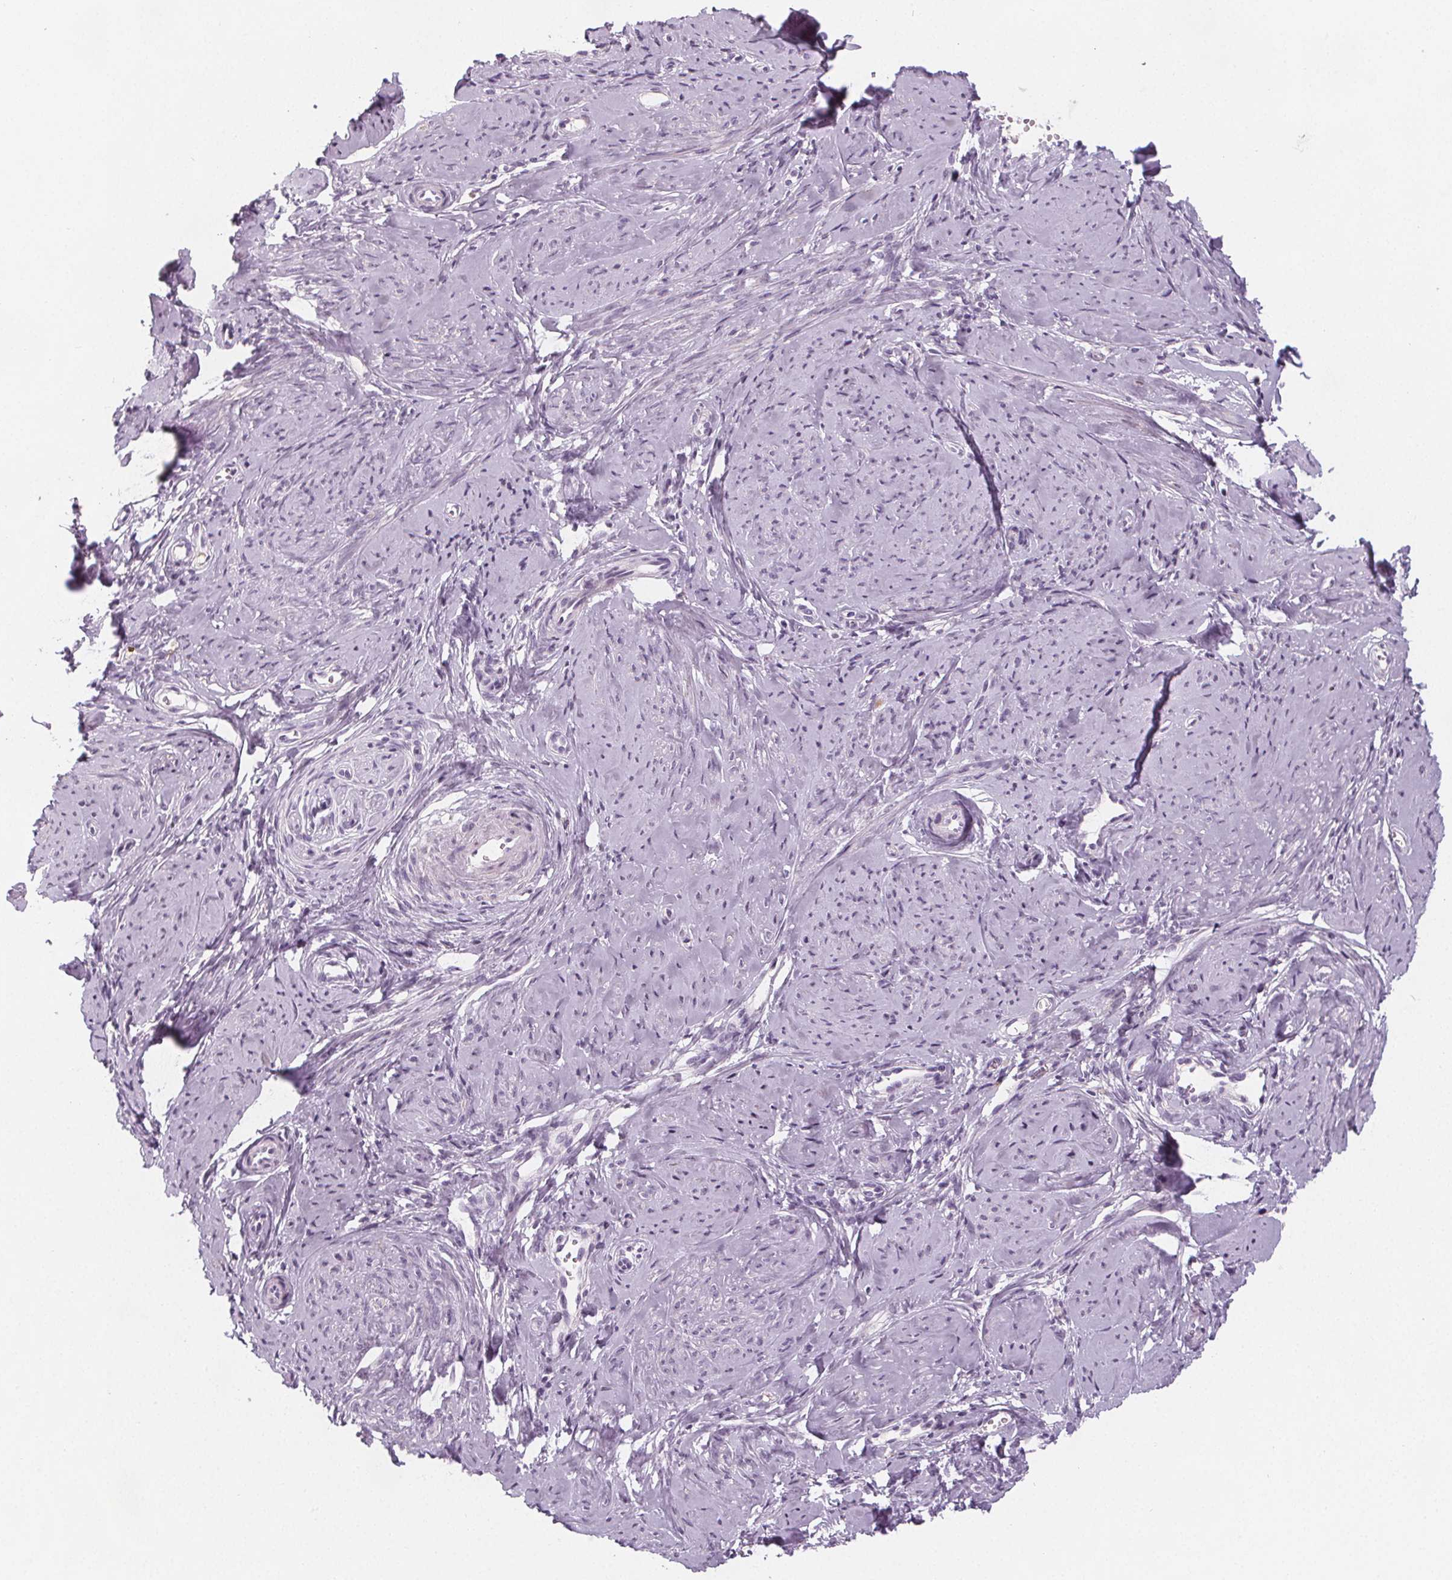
{"staining": {"intensity": "weak", "quantity": "25%-75%", "location": "cytoplasmic/membranous"}, "tissue": "smooth muscle", "cell_type": "Smooth muscle cells", "image_type": "normal", "snomed": [{"axis": "morphology", "description": "Normal tissue, NOS"}, {"axis": "topography", "description": "Smooth muscle"}], "caption": "A low amount of weak cytoplasmic/membranous expression is present in about 25%-75% of smooth muscle cells in normal smooth muscle. Using DAB (brown) and hematoxylin (blue) stains, captured at high magnification using brightfield microscopy.", "gene": "SLC5A12", "patient": {"sex": "female", "age": 48}}